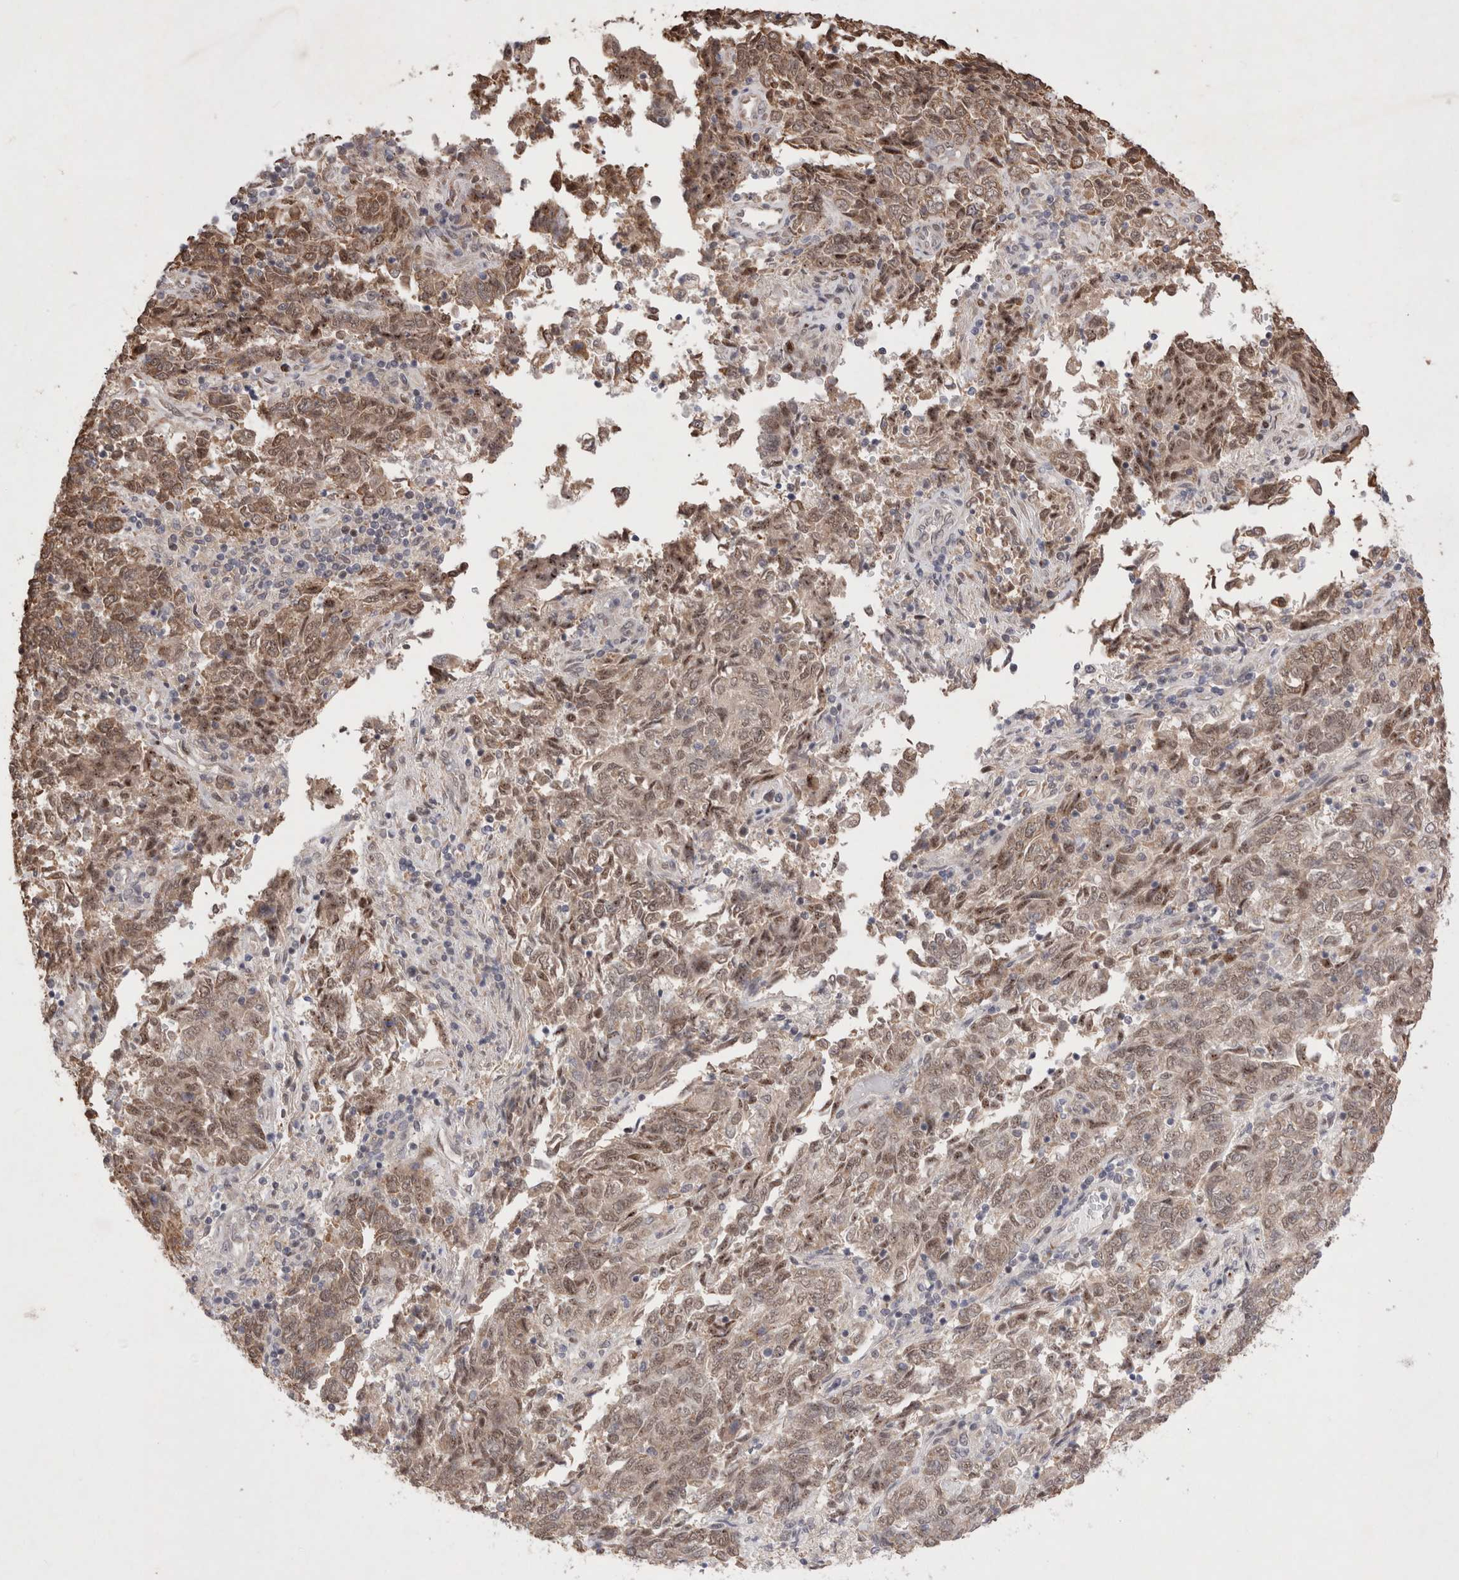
{"staining": {"intensity": "moderate", "quantity": ">75%", "location": "nuclear"}, "tissue": "endometrial cancer", "cell_type": "Tumor cells", "image_type": "cancer", "snomed": [{"axis": "morphology", "description": "Adenocarcinoma, NOS"}, {"axis": "topography", "description": "Endometrium"}], "caption": "Immunohistochemical staining of adenocarcinoma (endometrial) reveals moderate nuclear protein staining in about >75% of tumor cells.", "gene": "GIMAP6", "patient": {"sex": "female", "age": 80}}